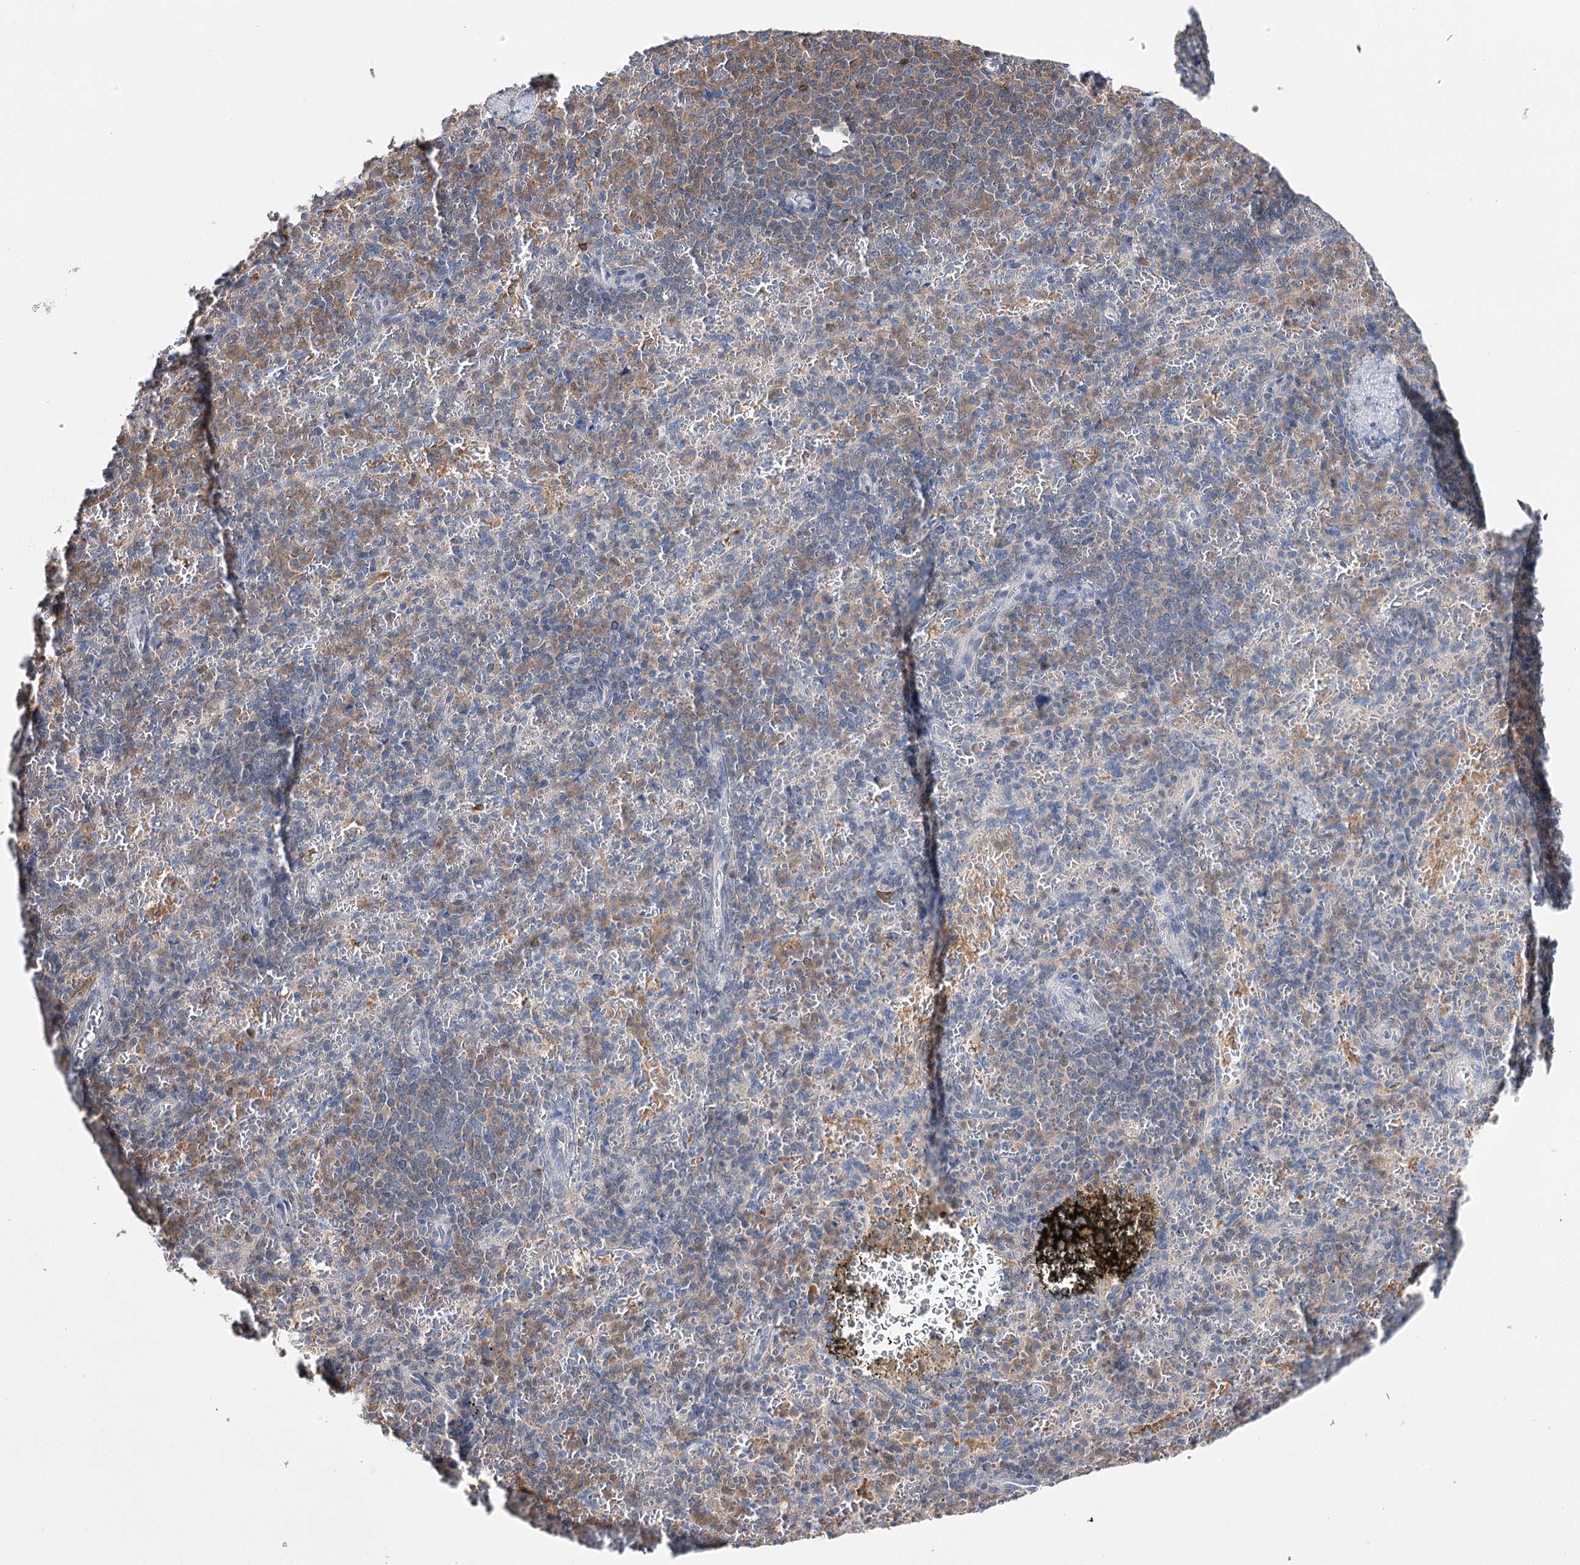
{"staining": {"intensity": "moderate", "quantity": "<25%", "location": "cytoplasmic/membranous,nuclear"}, "tissue": "spleen", "cell_type": "Cells in red pulp", "image_type": "normal", "snomed": [{"axis": "morphology", "description": "Normal tissue, NOS"}, {"axis": "topography", "description": "Spleen"}], "caption": "Spleen stained with a brown dye reveals moderate cytoplasmic/membranous,nuclear positive staining in approximately <25% of cells in red pulp.", "gene": "UGP2", "patient": {"sex": "female", "age": 74}}